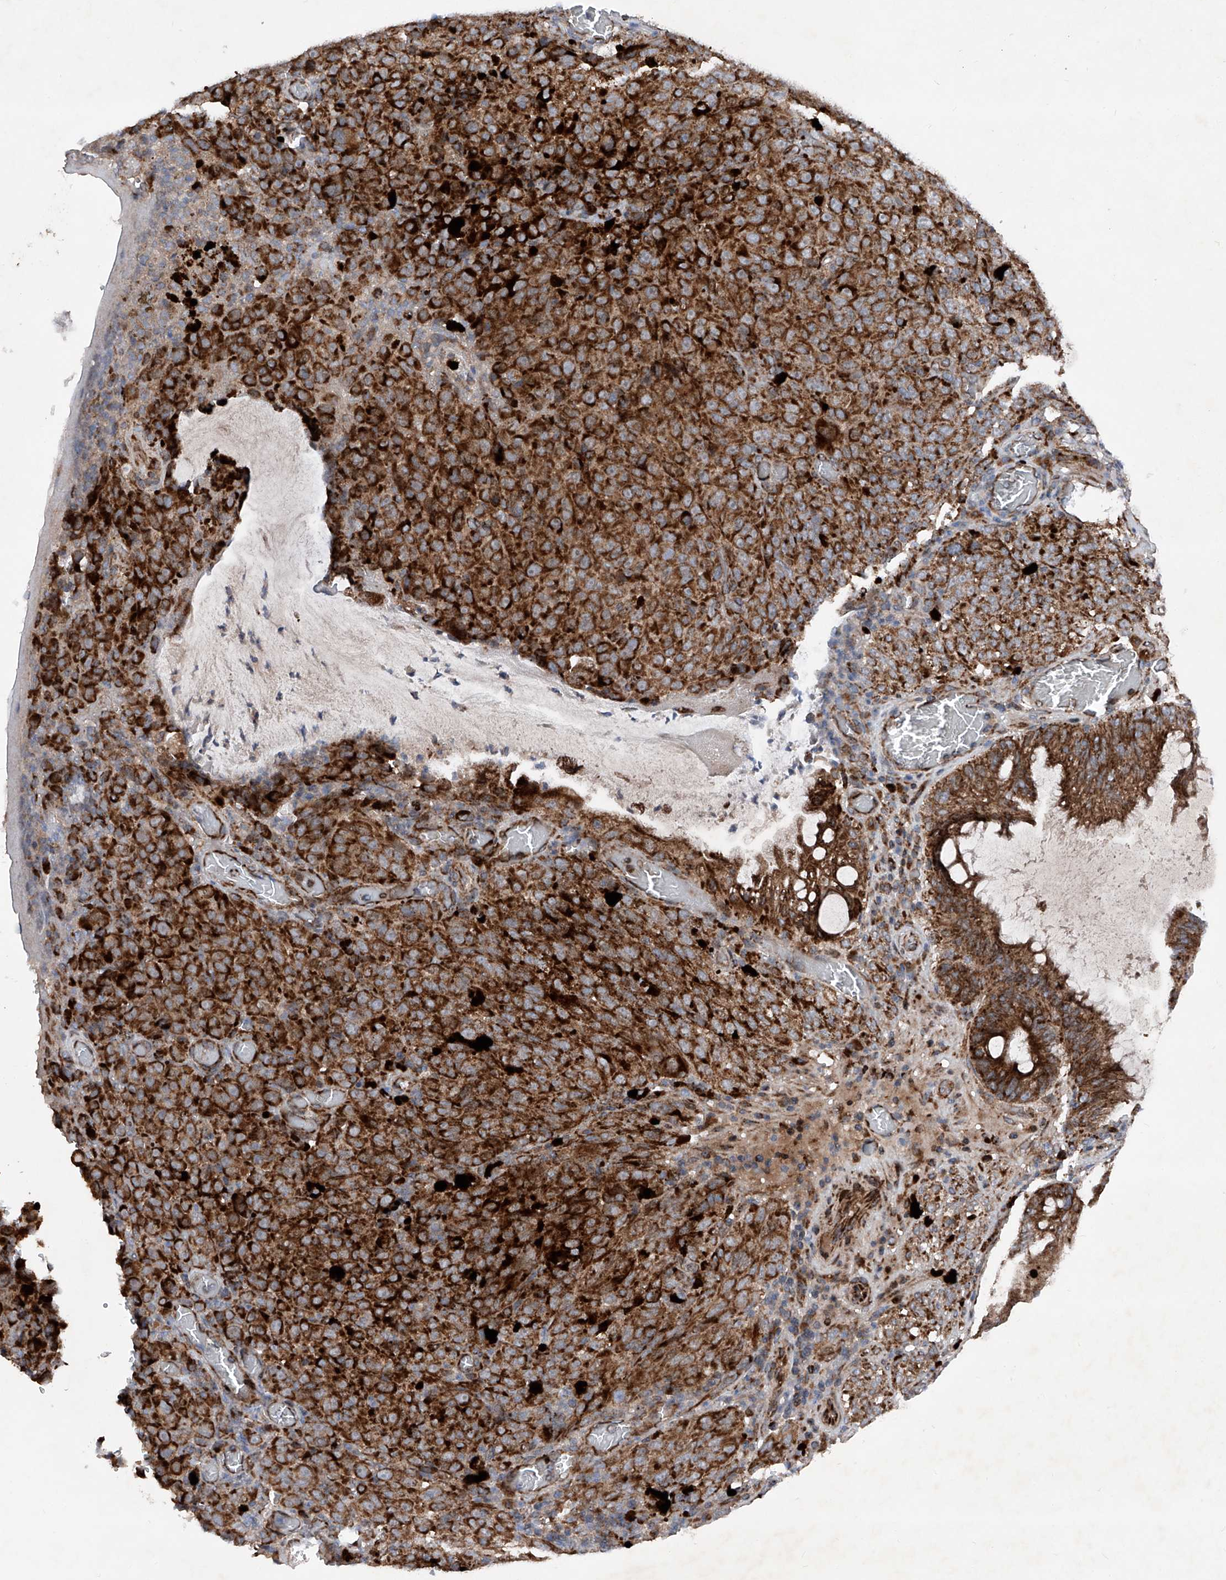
{"staining": {"intensity": "moderate", "quantity": ">75%", "location": "cytoplasmic/membranous"}, "tissue": "melanoma", "cell_type": "Tumor cells", "image_type": "cancer", "snomed": [{"axis": "morphology", "description": "Malignant melanoma, NOS"}, {"axis": "topography", "description": "Rectum"}], "caption": "Immunohistochemical staining of malignant melanoma shows medium levels of moderate cytoplasmic/membranous protein positivity in about >75% of tumor cells.", "gene": "DAD1", "patient": {"sex": "female", "age": 81}}